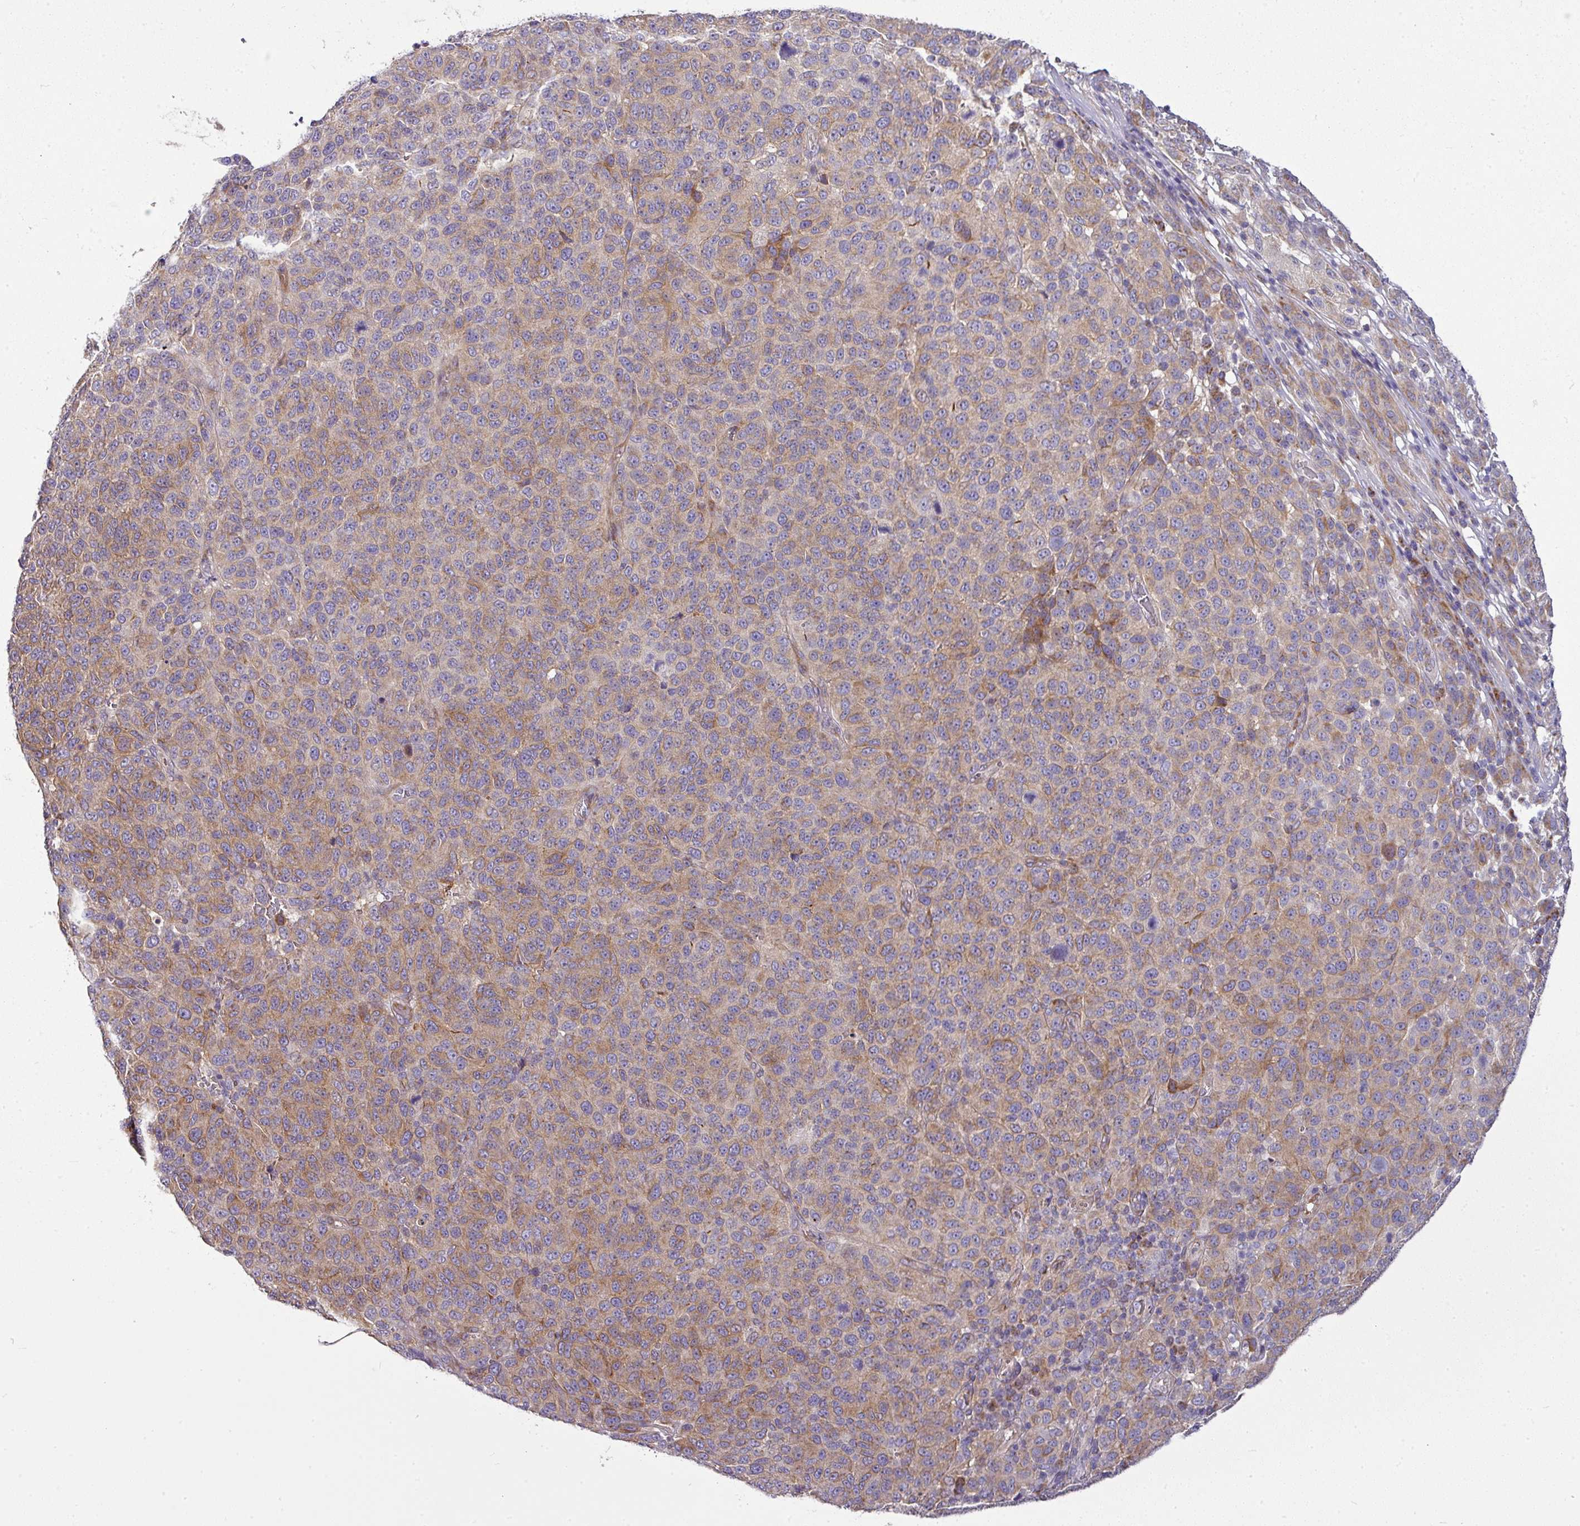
{"staining": {"intensity": "weak", "quantity": "25%-75%", "location": "cytoplasmic/membranous"}, "tissue": "melanoma", "cell_type": "Tumor cells", "image_type": "cancer", "snomed": [{"axis": "morphology", "description": "Malignant melanoma, NOS"}, {"axis": "topography", "description": "Skin"}], "caption": "This histopathology image demonstrates IHC staining of malignant melanoma, with low weak cytoplasmic/membranous positivity in approximately 25%-75% of tumor cells.", "gene": "GAN", "patient": {"sex": "male", "age": 49}}